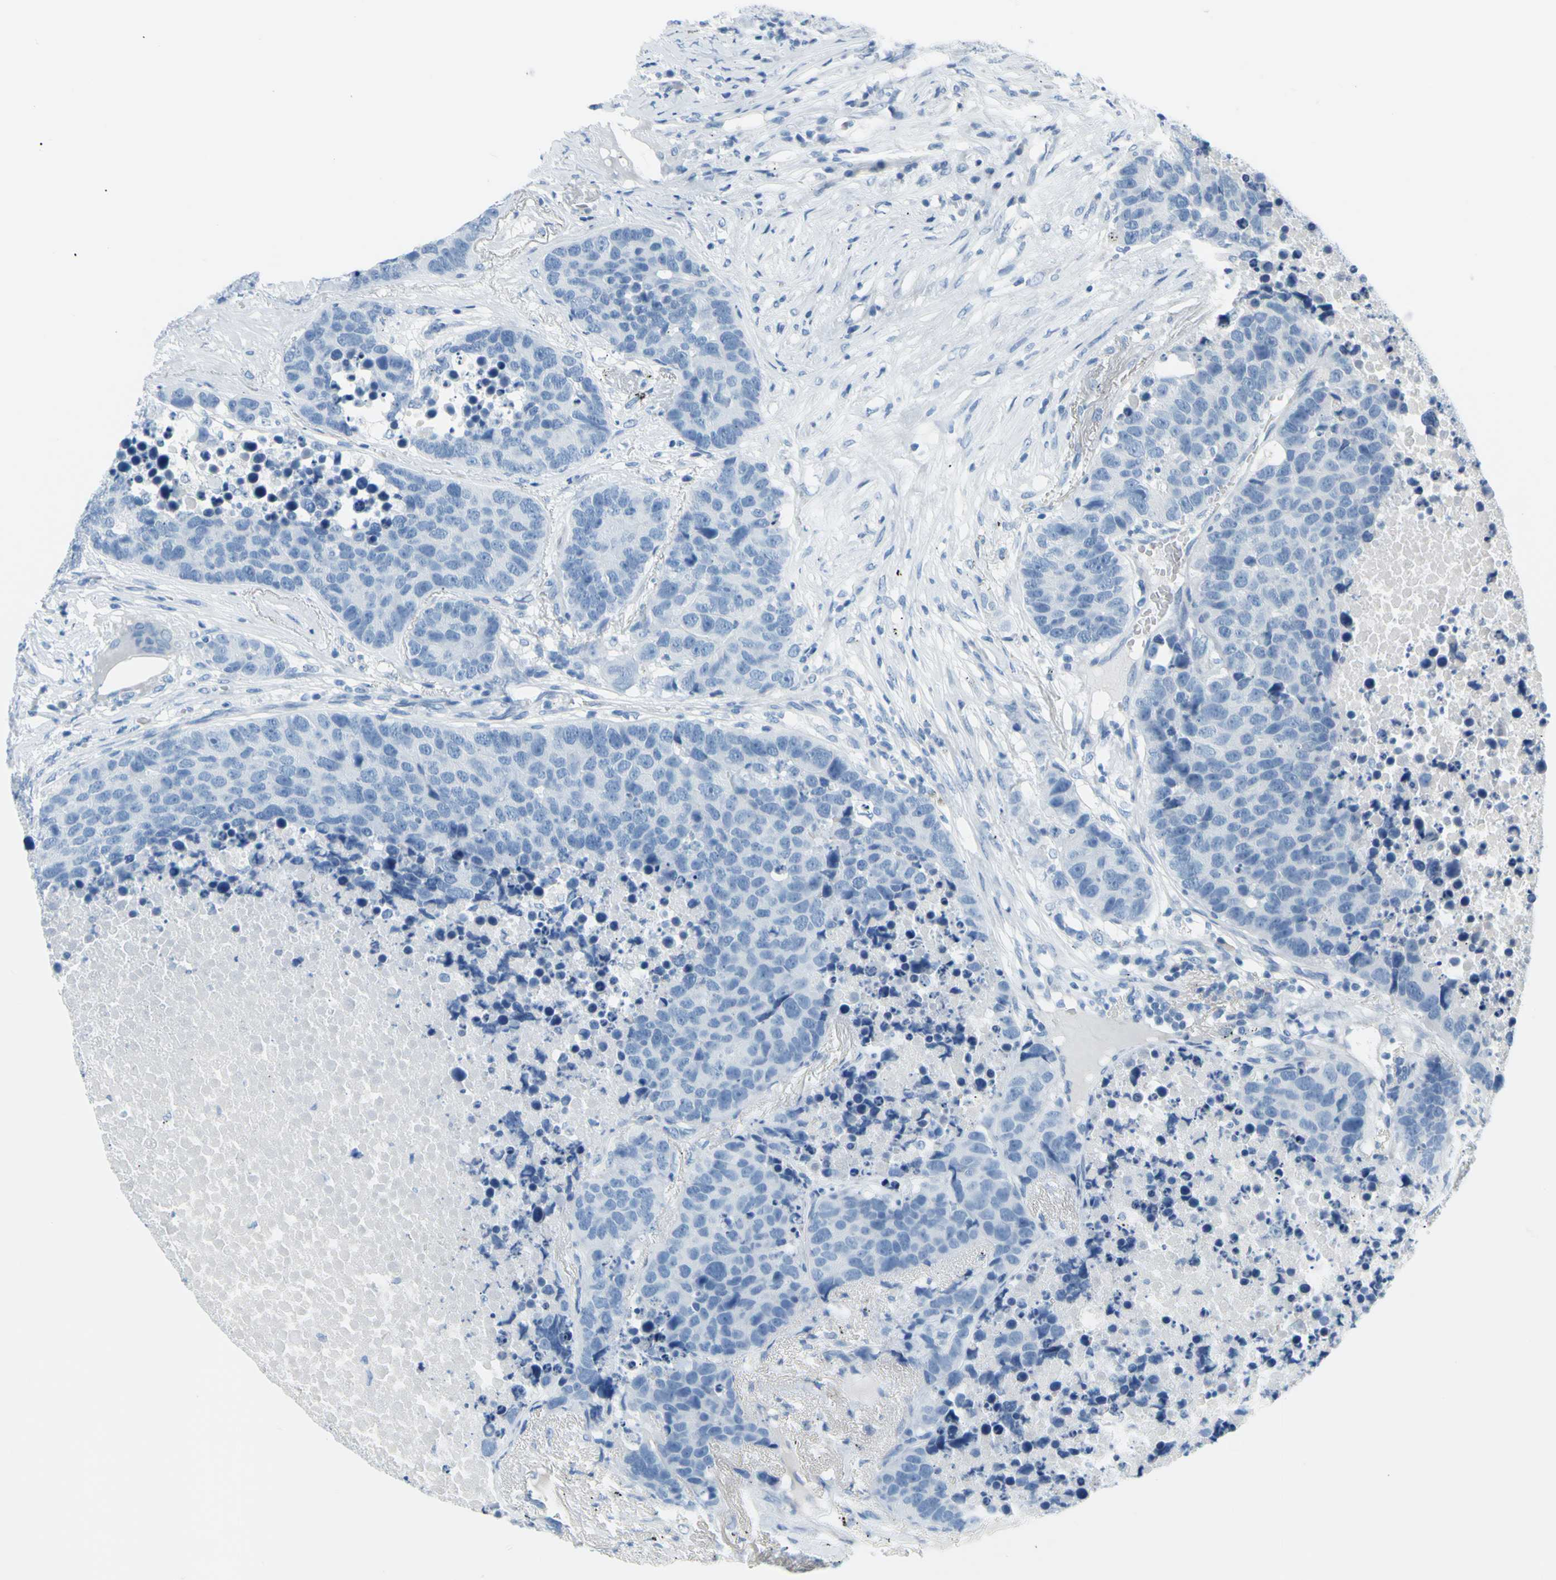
{"staining": {"intensity": "negative", "quantity": "none", "location": "none"}, "tissue": "carcinoid", "cell_type": "Tumor cells", "image_type": "cancer", "snomed": [{"axis": "morphology", "description": "Carcinoid, malignant, NOS"}, {"axis": "topography", "description": "Lung"}], "caption": "Immunohistochemistry (IHC) histopathology image of carcinoid stained for a protein (brown), which demonstrates no expression in tumor cells.", "gene": "DCT", "patient": {"sex": "male", "age": 60}}